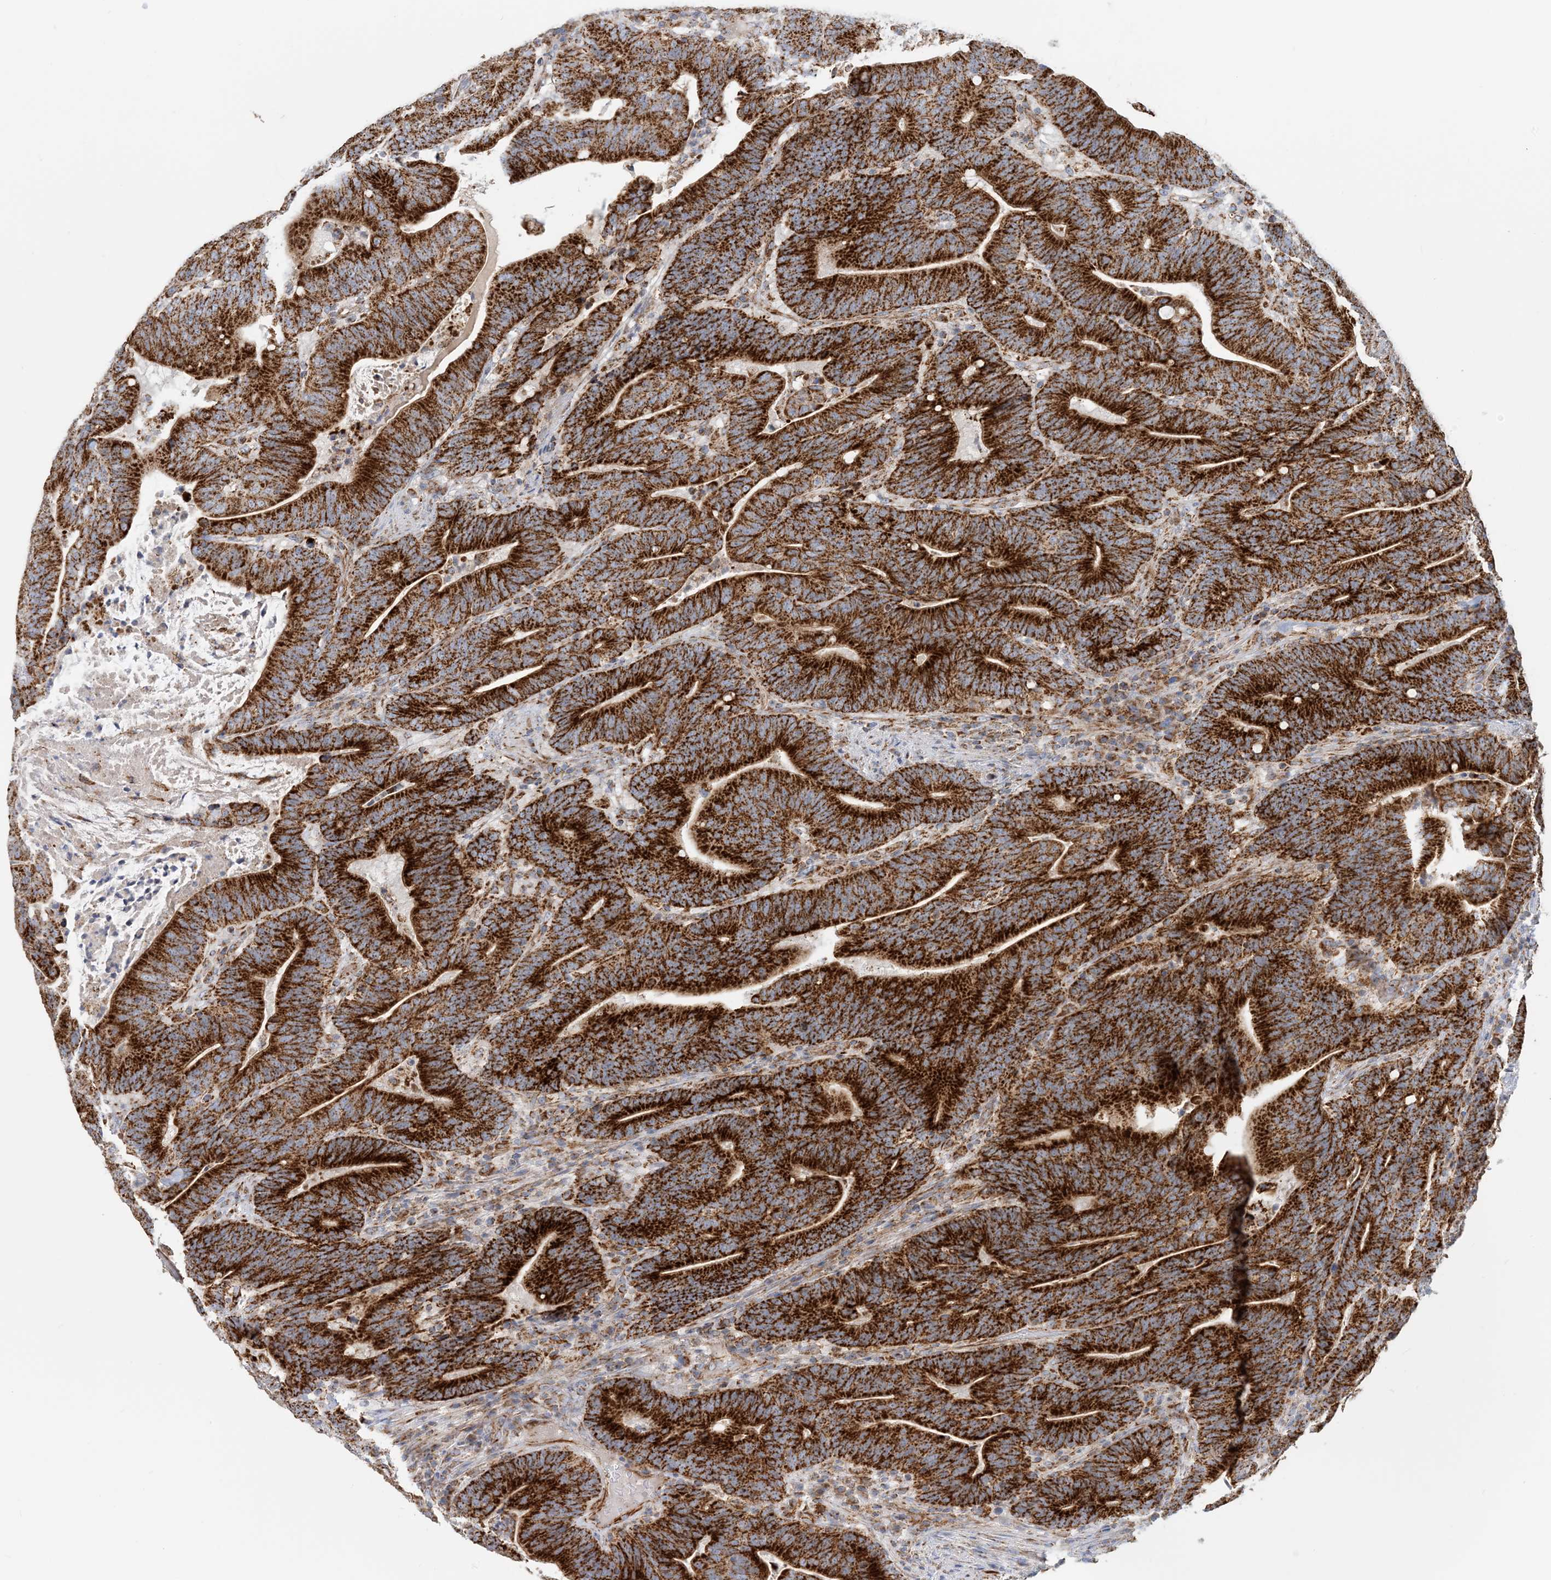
{"staining": {"intensity": "strong", "quantity": ">75%", "location": "cytoplasmic/membranous"}, "tissue": "colorectal cancer", "cell_type": "Tumor cells", "image_type": "cancer", "snomed": [{"axis": "morphology", "description": "Adenocarcinoma, NOS"}, {"axis": "topography", "description": "Colon"}], "caption": "A photomicrograph showing strong cytoplasmic/membranous staining in about >75% of tumor cells in adenocarcinoma (colorectal), as visualized by brown immunohistochemical staining.", "gene": "COA3", "patient": {"sex": "female", "age": 66}}